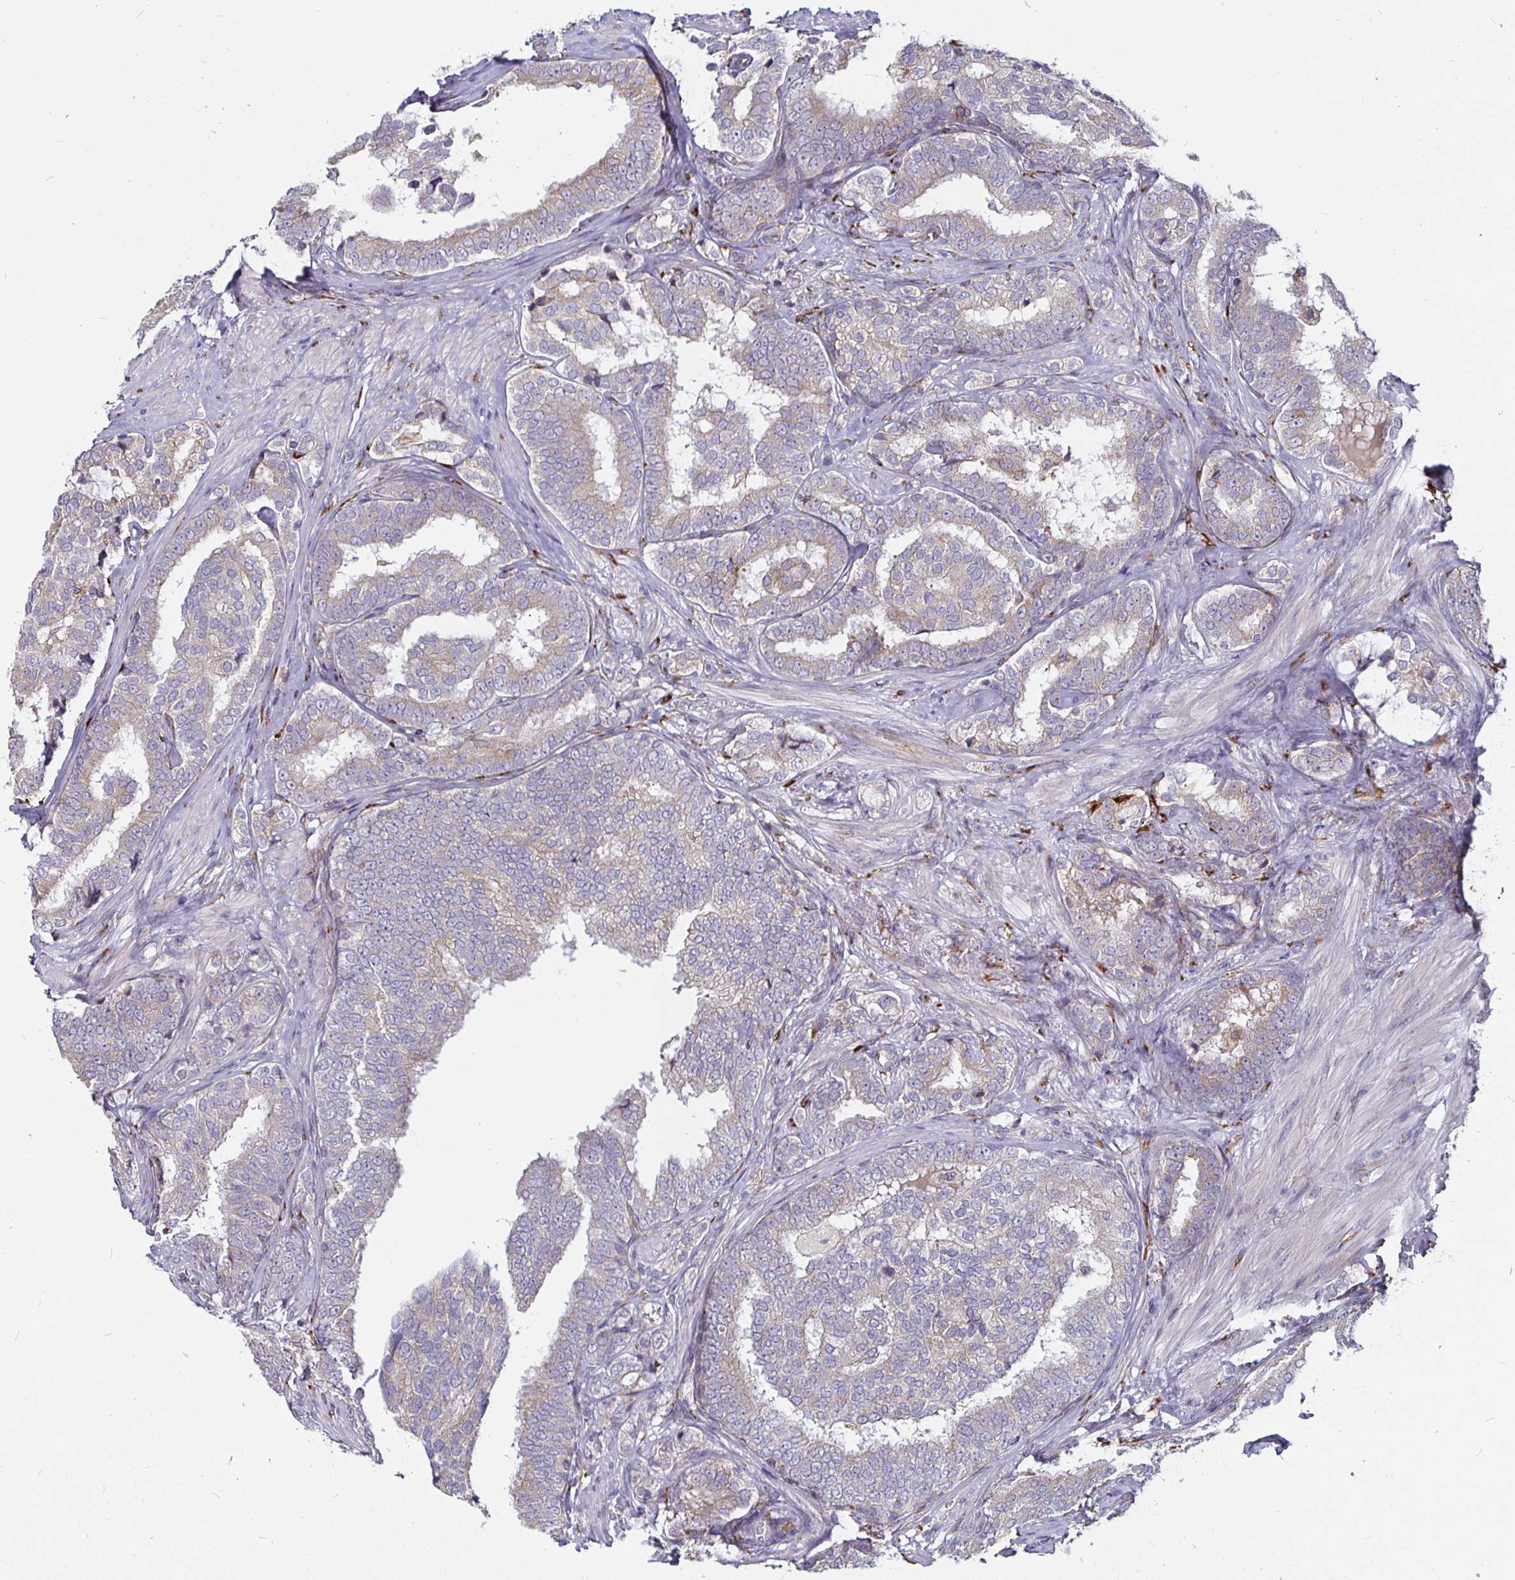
{"staining": {"intensity": "weak", "quantity": "25%-75%", "location": "cytoplasmic/membranous"}, "tissue": "prostate cancer", "cell_type": "Tumor cells", "image_type": "cancer", "snomed": [{"axis": "morphology", "description": "Adenocarcinoma, High grade"}, {"axis": "topography", "description": "Prostate"}], "caption": "A high-resolution image shows immunohistochemistry staining of prostate cancer (high-grade adenocarcinoma), which shows weak cytoplasmic/membranous expression in about 25%-75% of tumor cells. Immunohistochemistry (ihc) stains the protein of interest in brown and the nuclei are stained blue.", "gene": "P4HA2", "patient": {"sex": "male", "age": 72}}